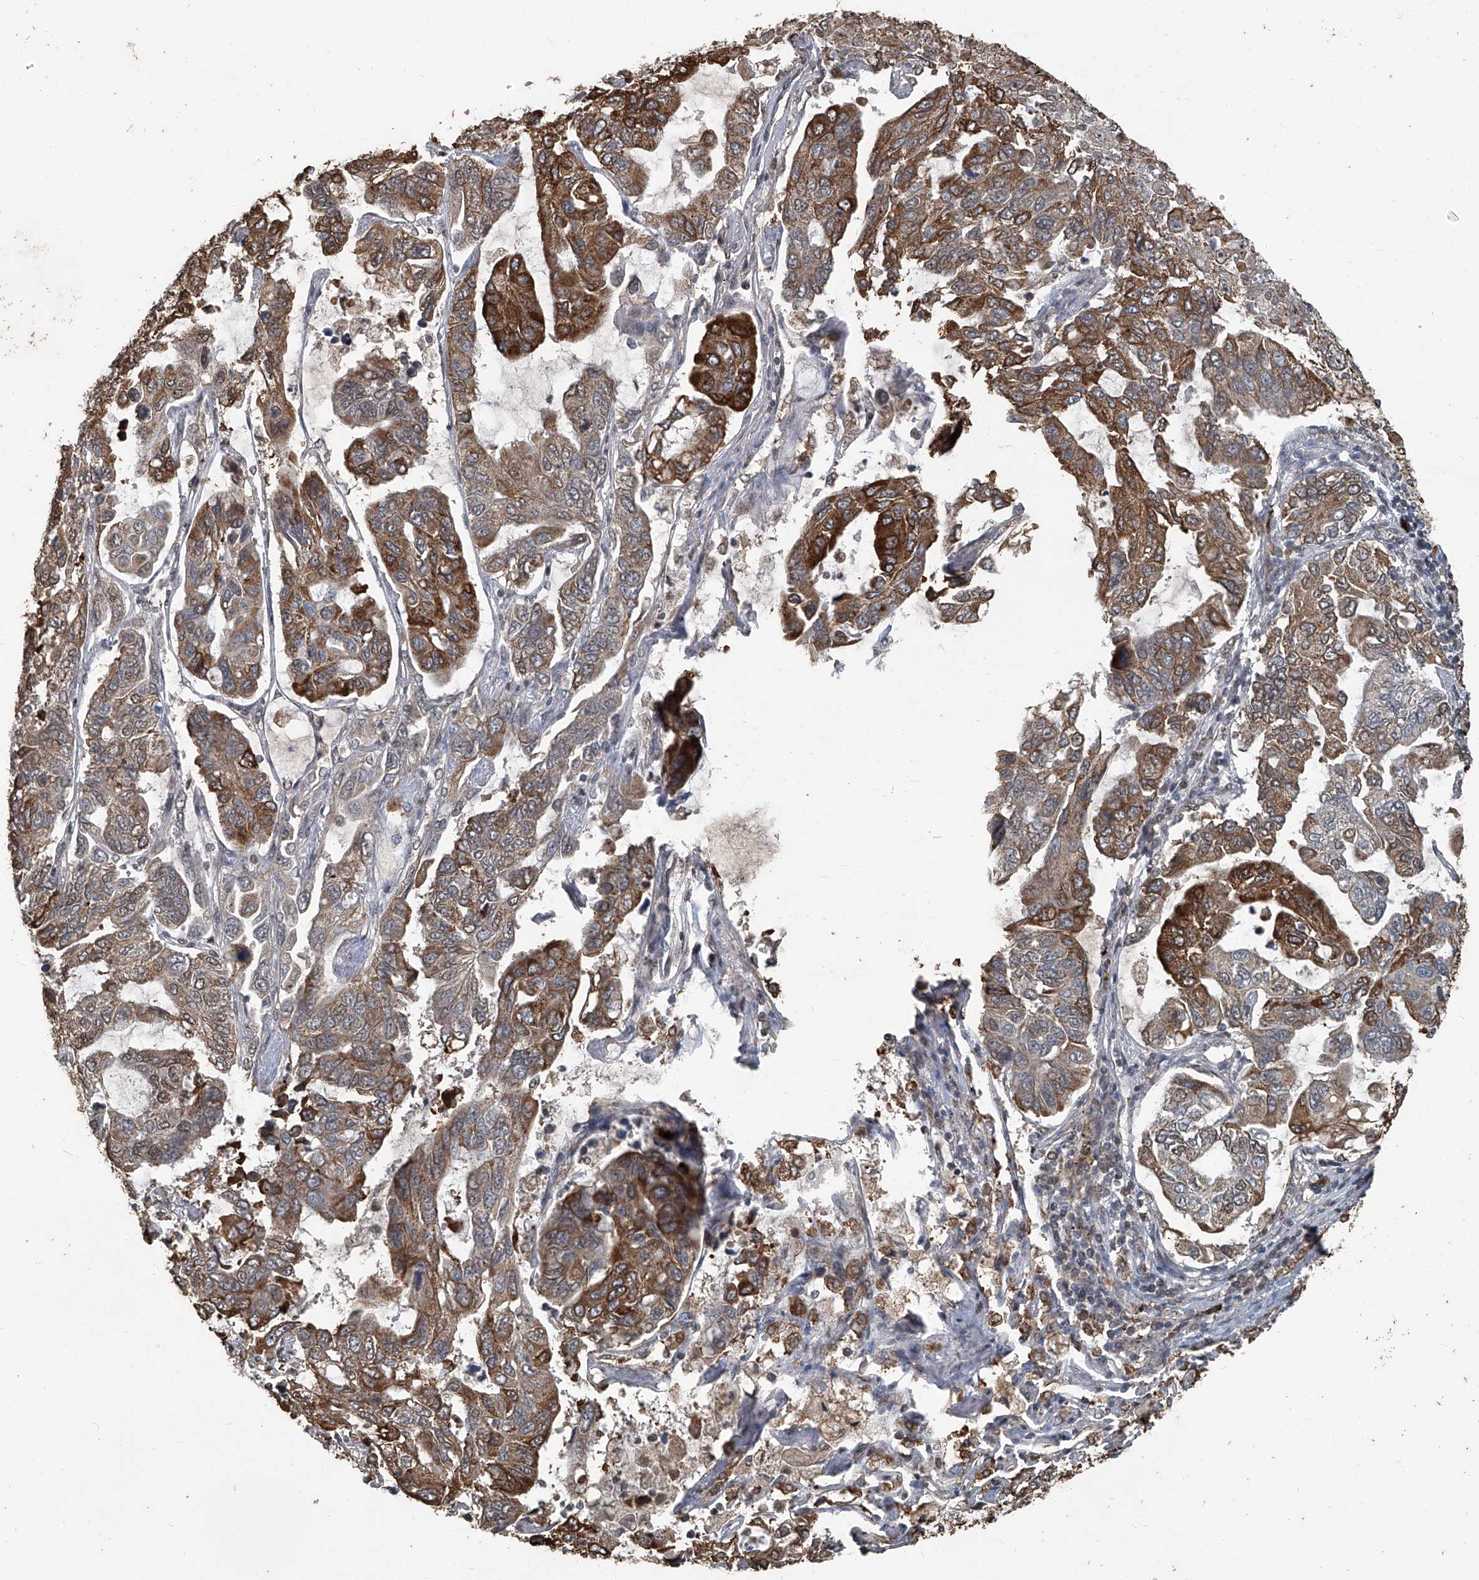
{"staining": {"intensity": "strong", "quantity": "25%-75%", "location": "cytoplasmic/membranous"}, "tissue": "lung cancer", "cell_type": "Tumor cells", "image_type": "cancer", "snomed": [{"axis": "morphology", "description": "Adenocarcinoma, NOS"}, {"axis": "topography", "description": "Lung"}], "caption": "A brown stain shows strong cytoplasmic/membranous expression of a protein in human lung cancer (adenocarcinoma) tumor cells.", "gene": "GPR132", "patient": {"sex": "male", "age": 64}}